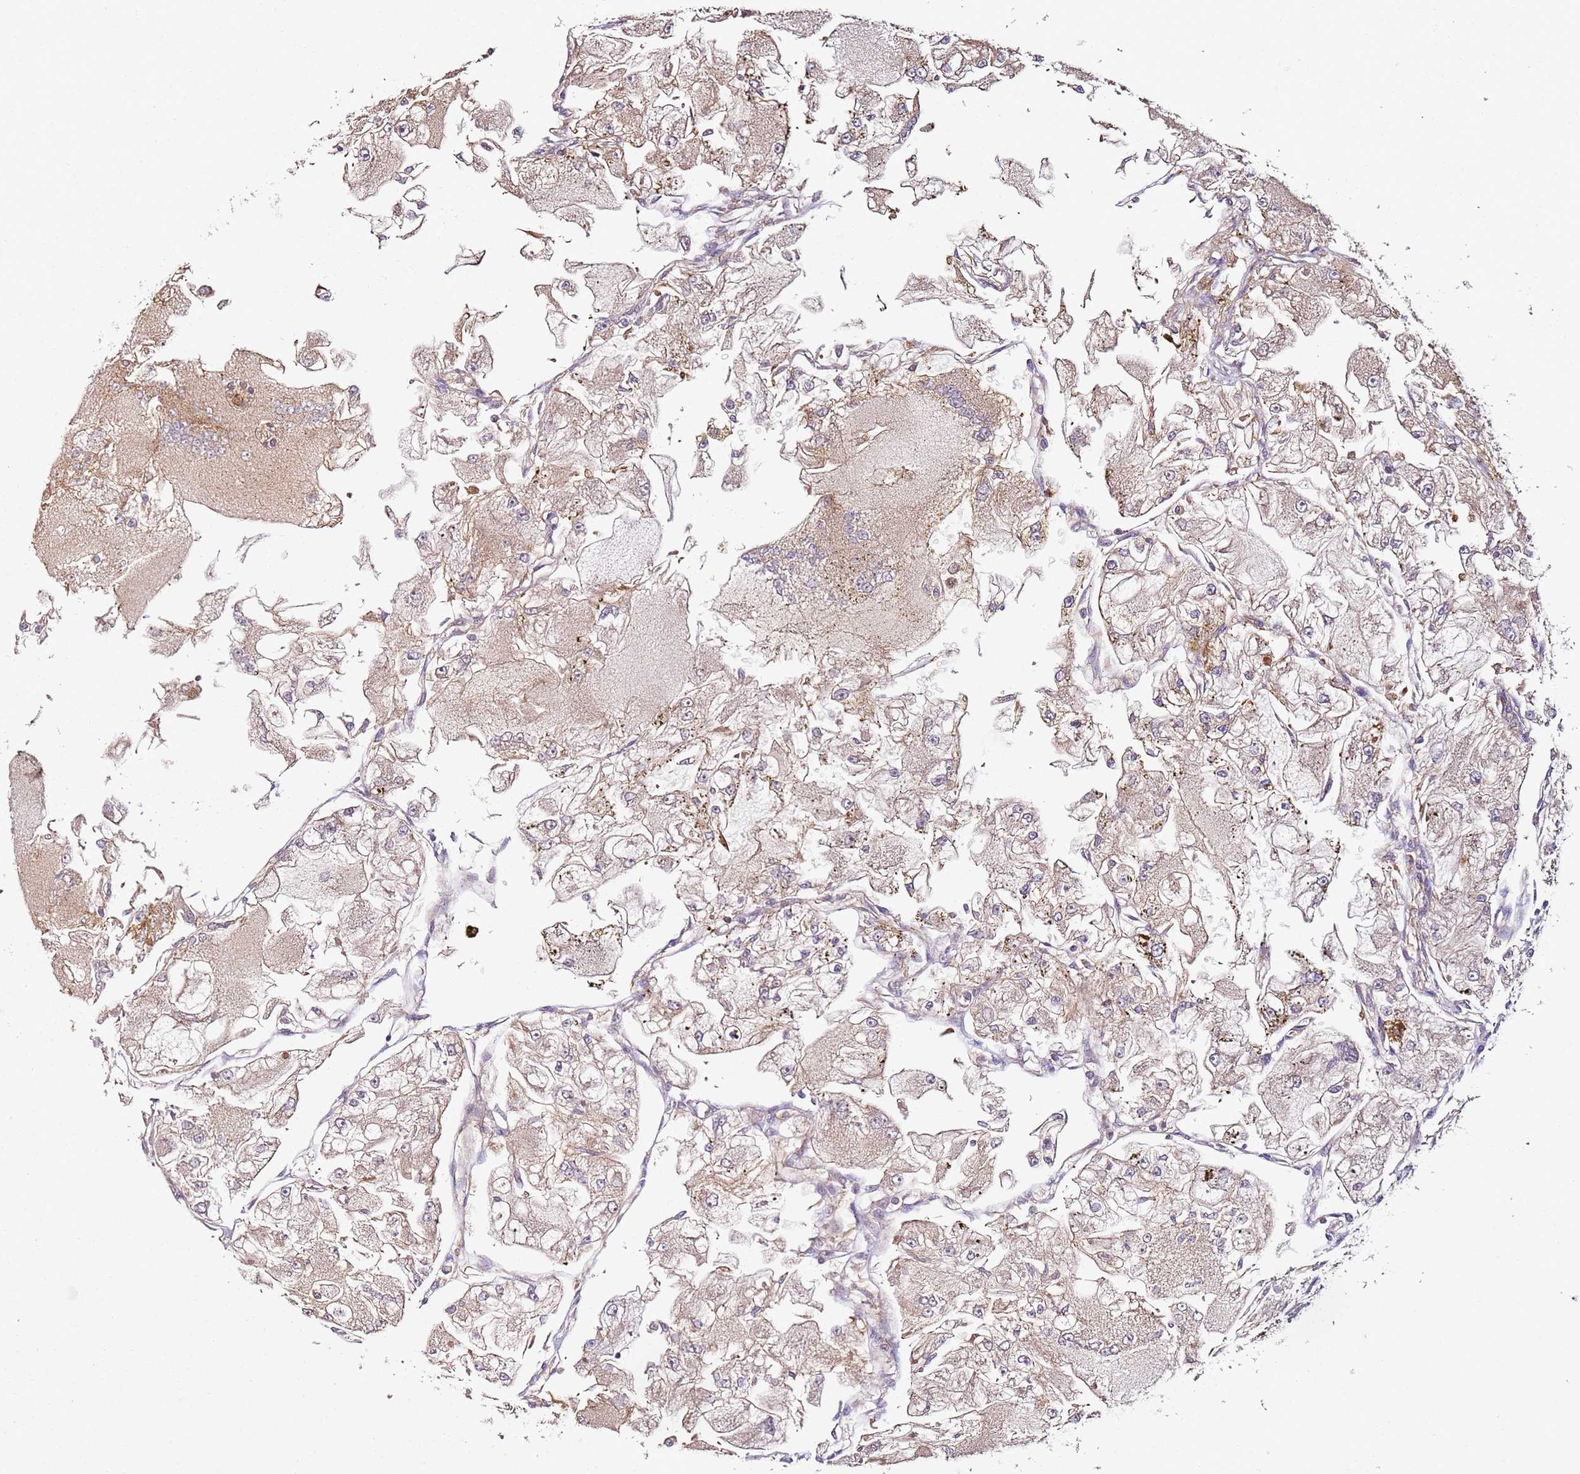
{"staining": {"intensity": "weak", "quantity": "25%-75%", "location": "cytoplasmic/membranous"}, "tissue": "renal cancer", "cell_type": "Tumor cells", "image_type": "cancer", "snomed": [{"axis": "morphology", "description": "Adenocarcinoma, NOS"}, {"axis": "topography", "description": "Kidney"}], "caption": "Renal adenocarcinoma stained for a protein reveals weak cytoplasmic/membranous positivity in tumor cells.", "gene": "RMND5A", "patient": {"sex": "female", "age": 72}}